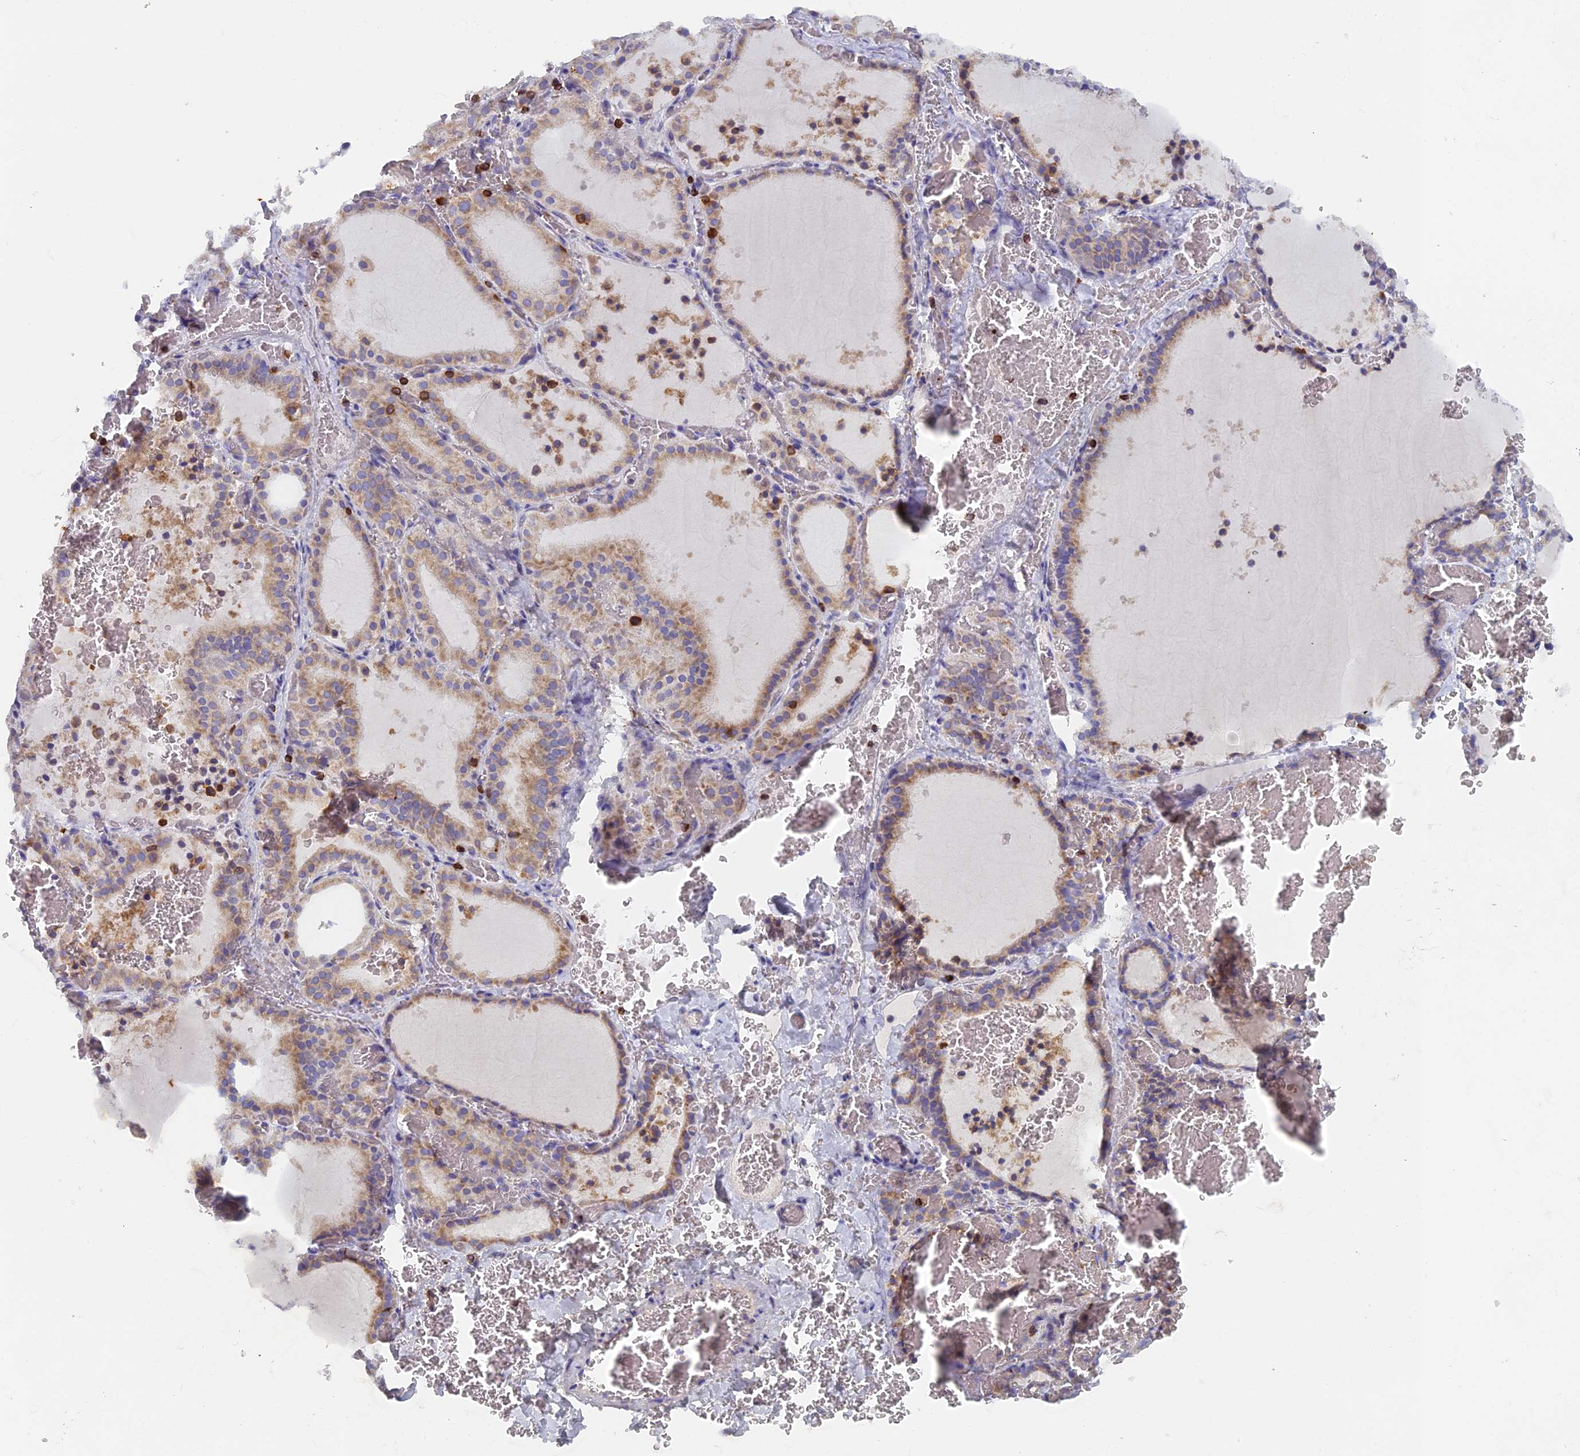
{"staining": {"intensity": "weak", "quantity": "25%-75%", "location": "cytoplasmic/membranous"}, "tissue": "thyroid gland", "cell_type": "Glandular cells", "image_type": "normal", "snomed": [{"axis": "morphology", "description": "Normal tissue, NOS"}, {"axis": "topography", "description": "Thyroid gland"}], "caption": "Protein expression analysis of normal thyroid gland exhibits weak cytoplasmic/membranous staining in approximately 25%-75% of glandular cells.", "gene": "ABI3BP", "patient": {"sex": "female", "age": 39}}